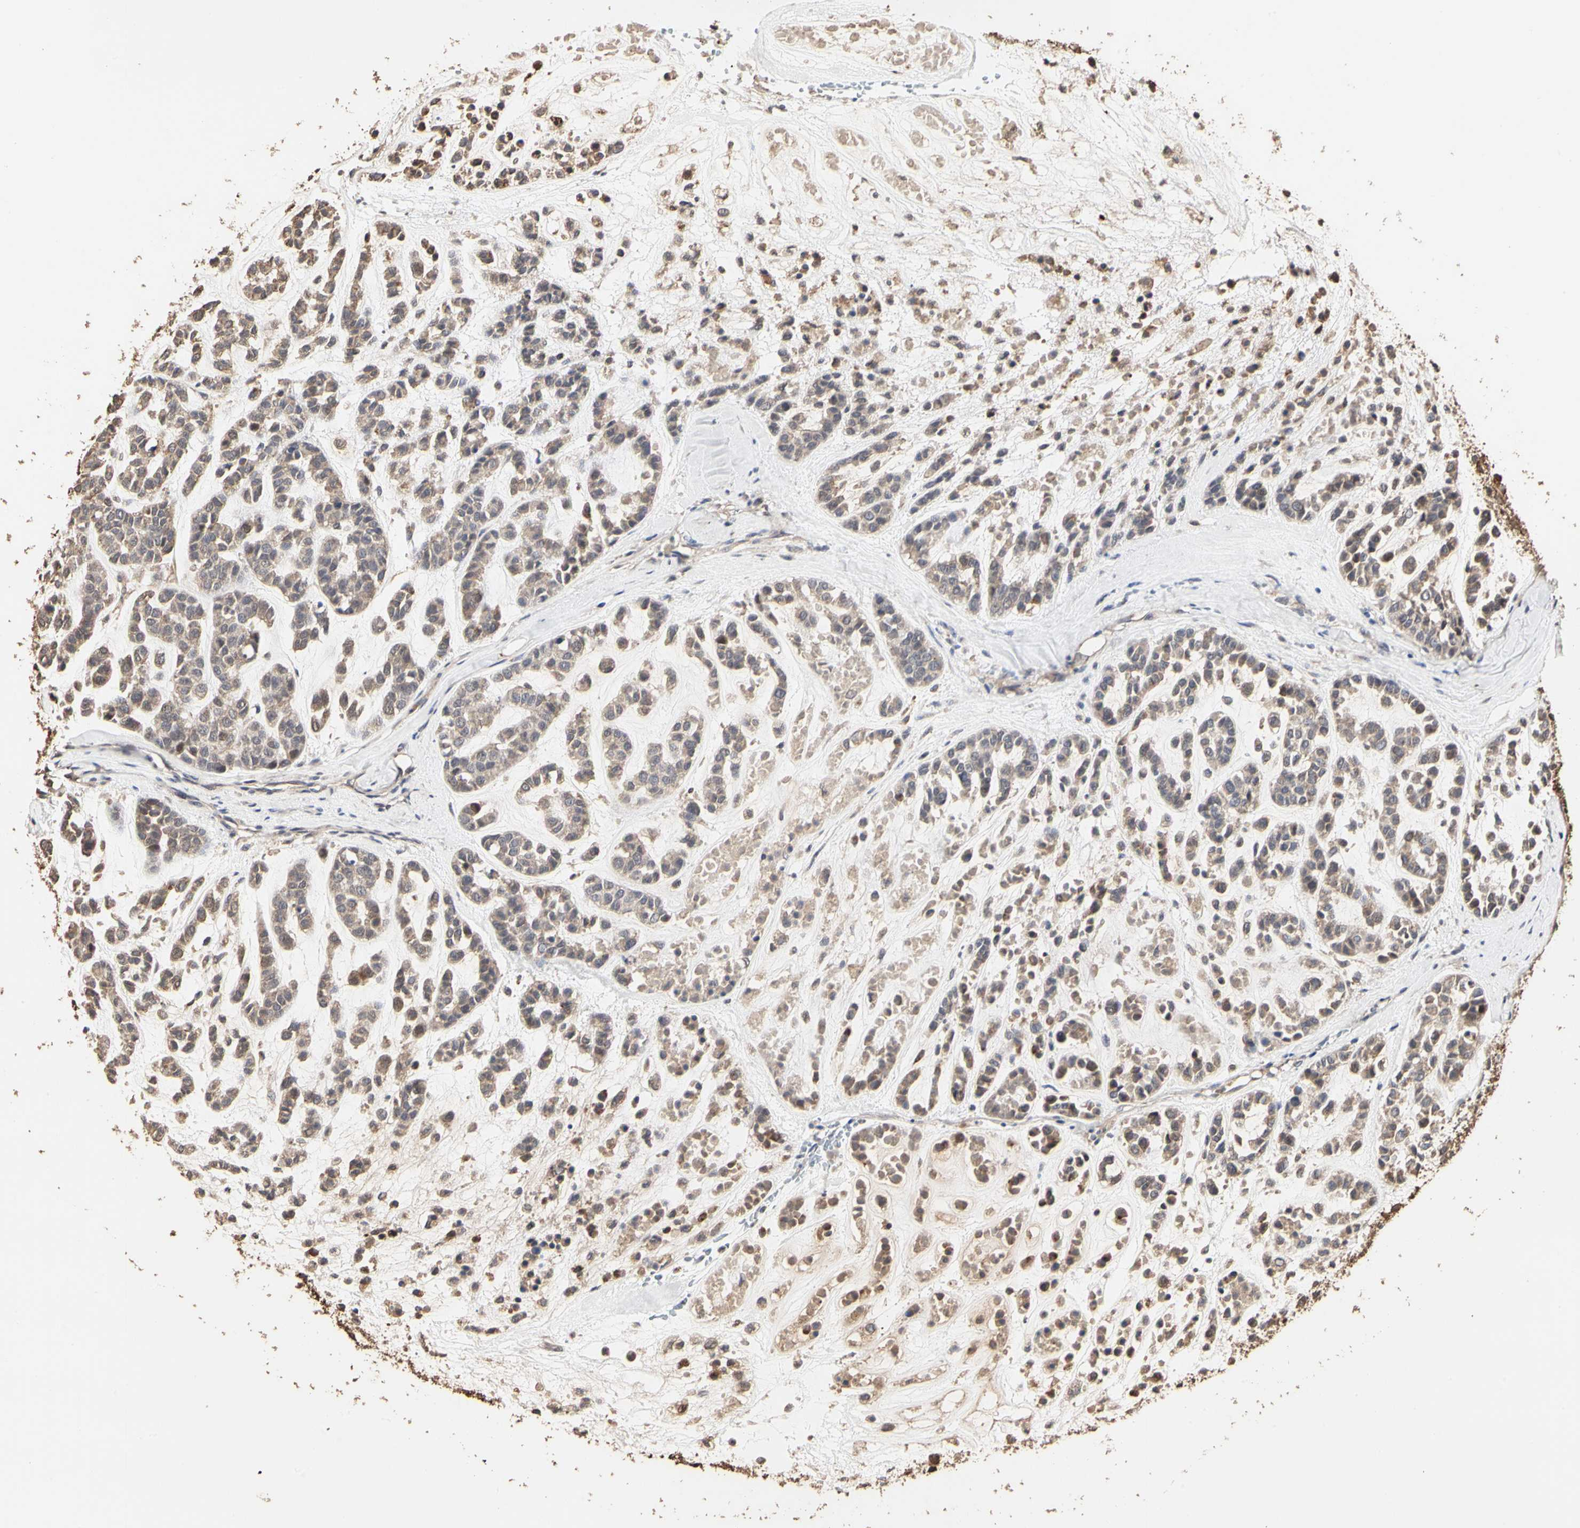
{"staining": {"intensity": "moderate", "quantity": ">75%", "location": "cytoplasmic/membranous"}, "tissue": "head and neck cancer", "cell_type": "Tumor cells", "image_type": "cancer", "snomed": [{"axis": "morphology", "description": "Adenocarcinoma, NOS"}, {"axis": "morphology", "description": "Adenoma, NOS"}, {"axis": "topography", "description": "Head-Neck"}], "caption": "A micrograph showing moderate cytoplasmic/membranous expression in approximately >75% of tumor cells in adenoma (head and neck), as visualized by brown immunohistochemical staining.", "gene": "TAOK1", "patient": {"sex": "female", "age": 55}}